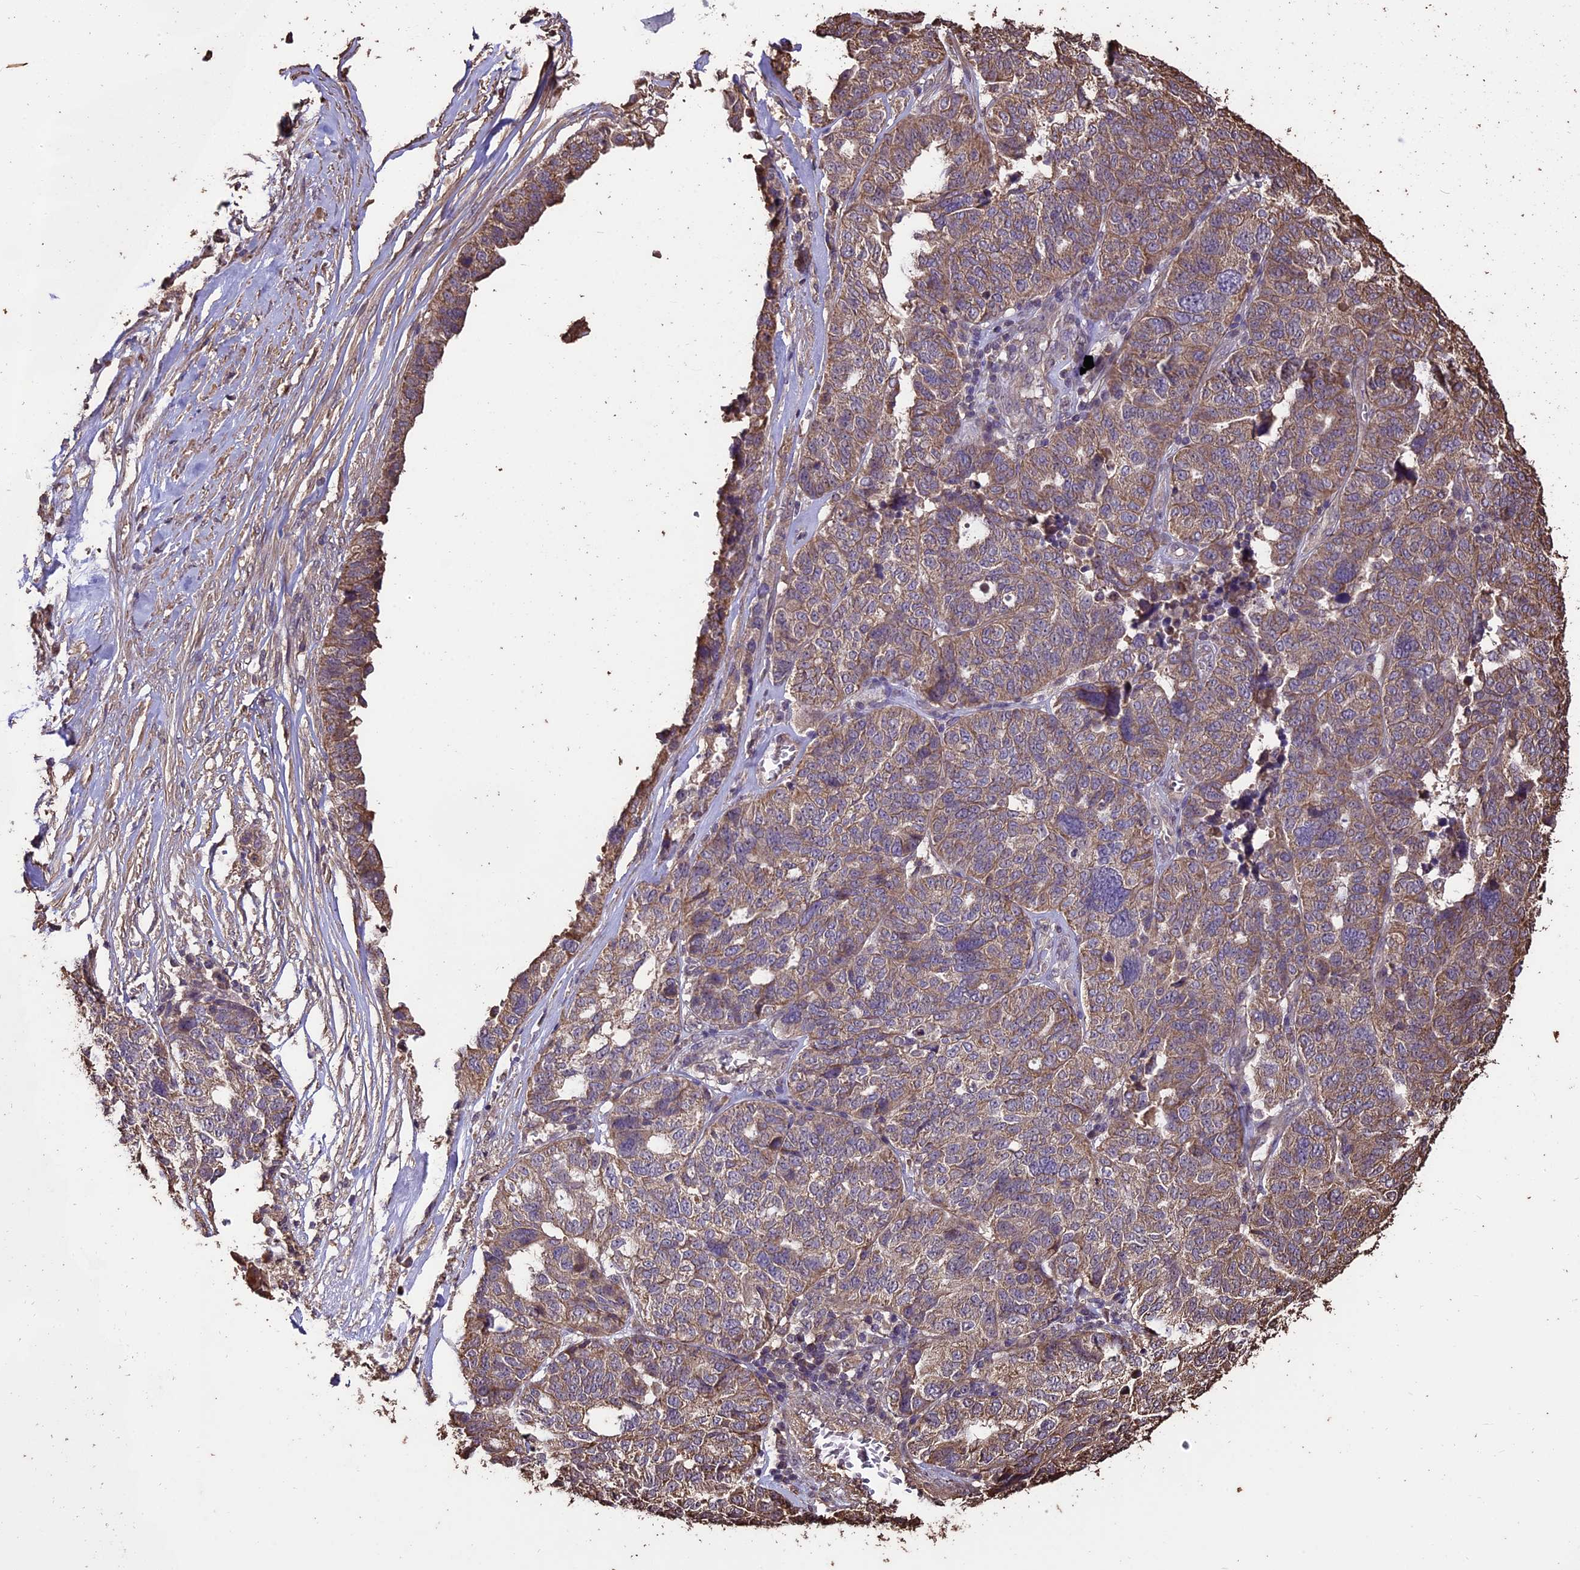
{"staining": {"intensity": "moderate", "quantity": "25%-75%", "location": "cytoplasmic/membranous"}, "tissue": "ovarian cancer", "cell_type": "Tumor cells", "image_type": "cancer", "snomed": [{"axis": "morphology", "description": "Cystadenocarcinoma, serous, NOS"}, {"axis": "topography", "description": "Ovary"}], "caption": "A medium amount of moderate cytoplasmic/membranous staining is seen in about 25%-75% of tumor cells in ovarian cancer (serous cystadenocarcinoma) tissue. (Stains: DAB (3,3'-diaminobenzidine) in brown, nuclei in blue, Microscopy: brightfield microscopy at high magnification).", "gene": "PGPEP1L", "patient": {"sex": "female", "age": 59}}